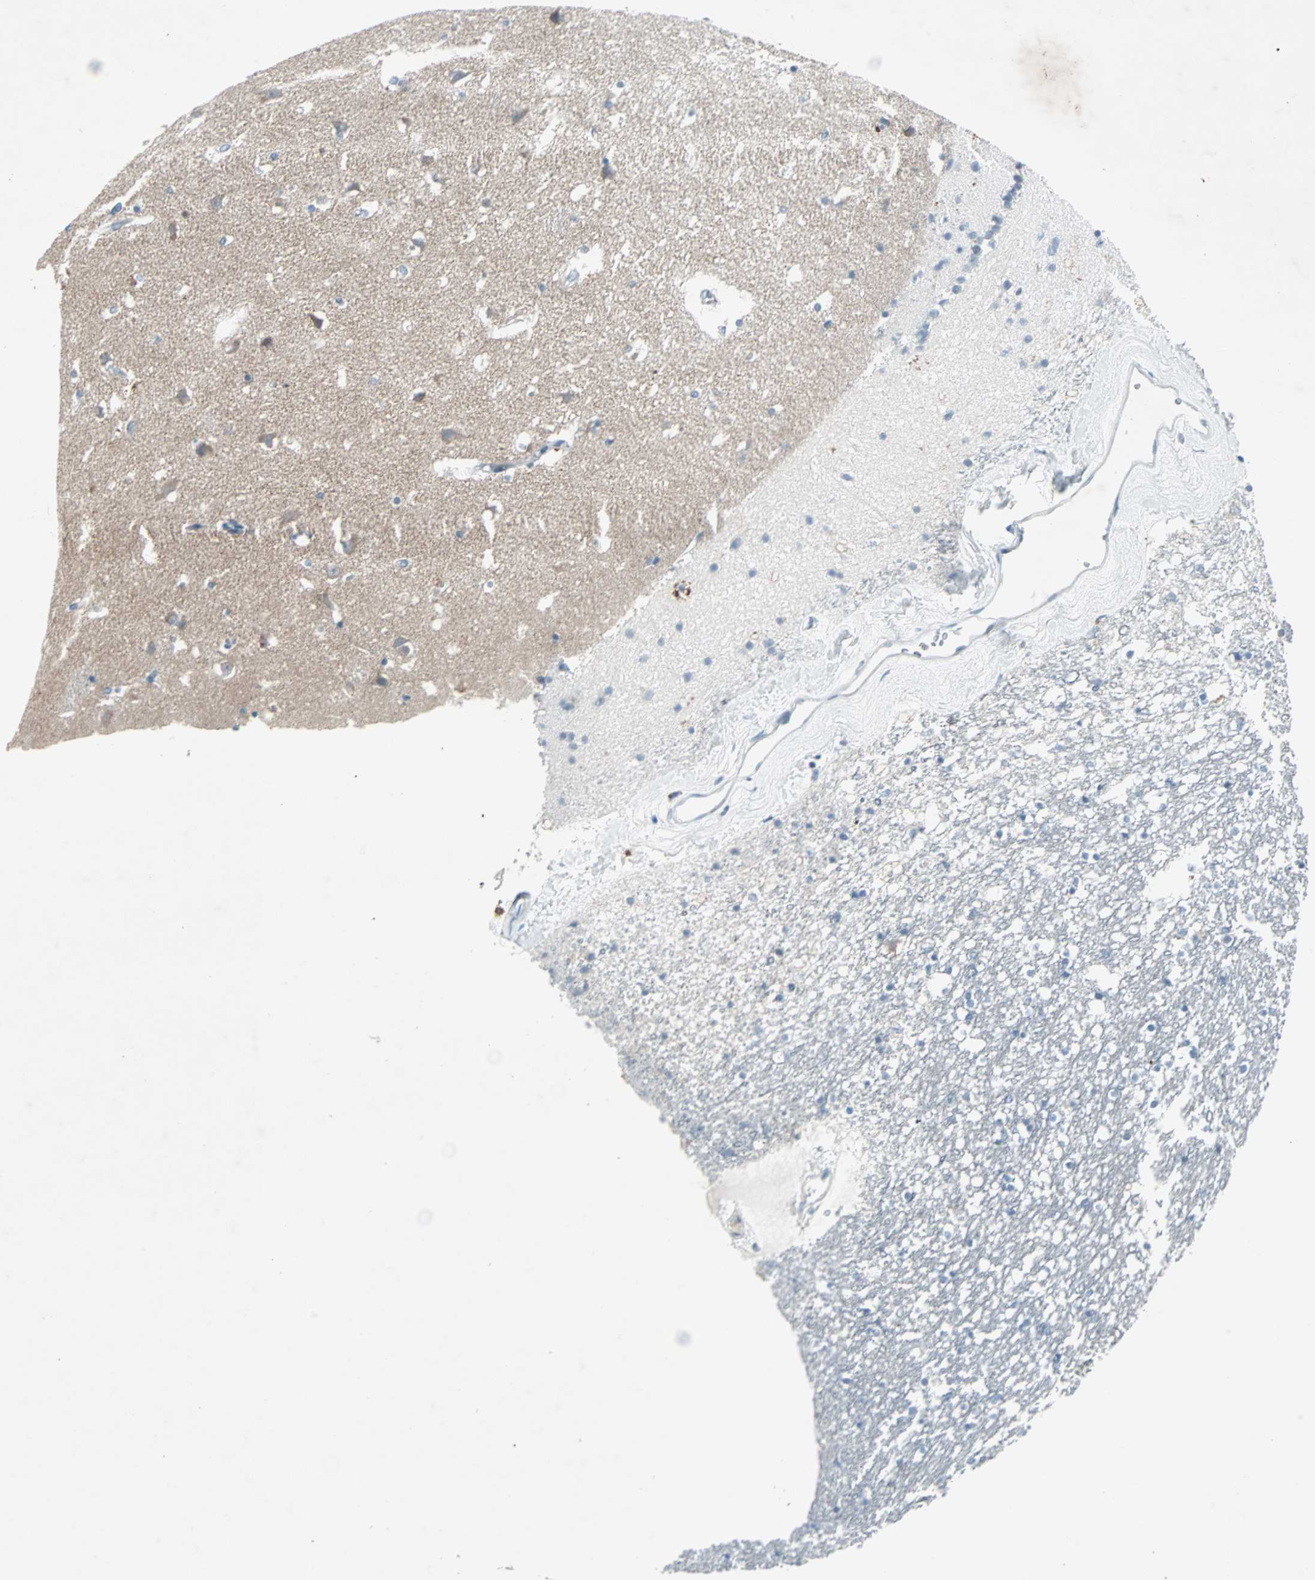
{"staining": {"intensity": "negative", "quantity": "none", "location": "none"}, "tissue": "caudate", "cell_type": "Glial cells", "image_type": "normal", "snomed": [{"axis": "morphology", "description": "Normal tissue, NOS"}, {"axis": "topography", "description": "Lateral ventricle wall"}], "caption": "IHC micrograph of benign caudate stained for a protein (brown), which exhibits no expression in glial cells.", "gene": "LANCL3", "patient": {"sex": "male", "age": 45}}